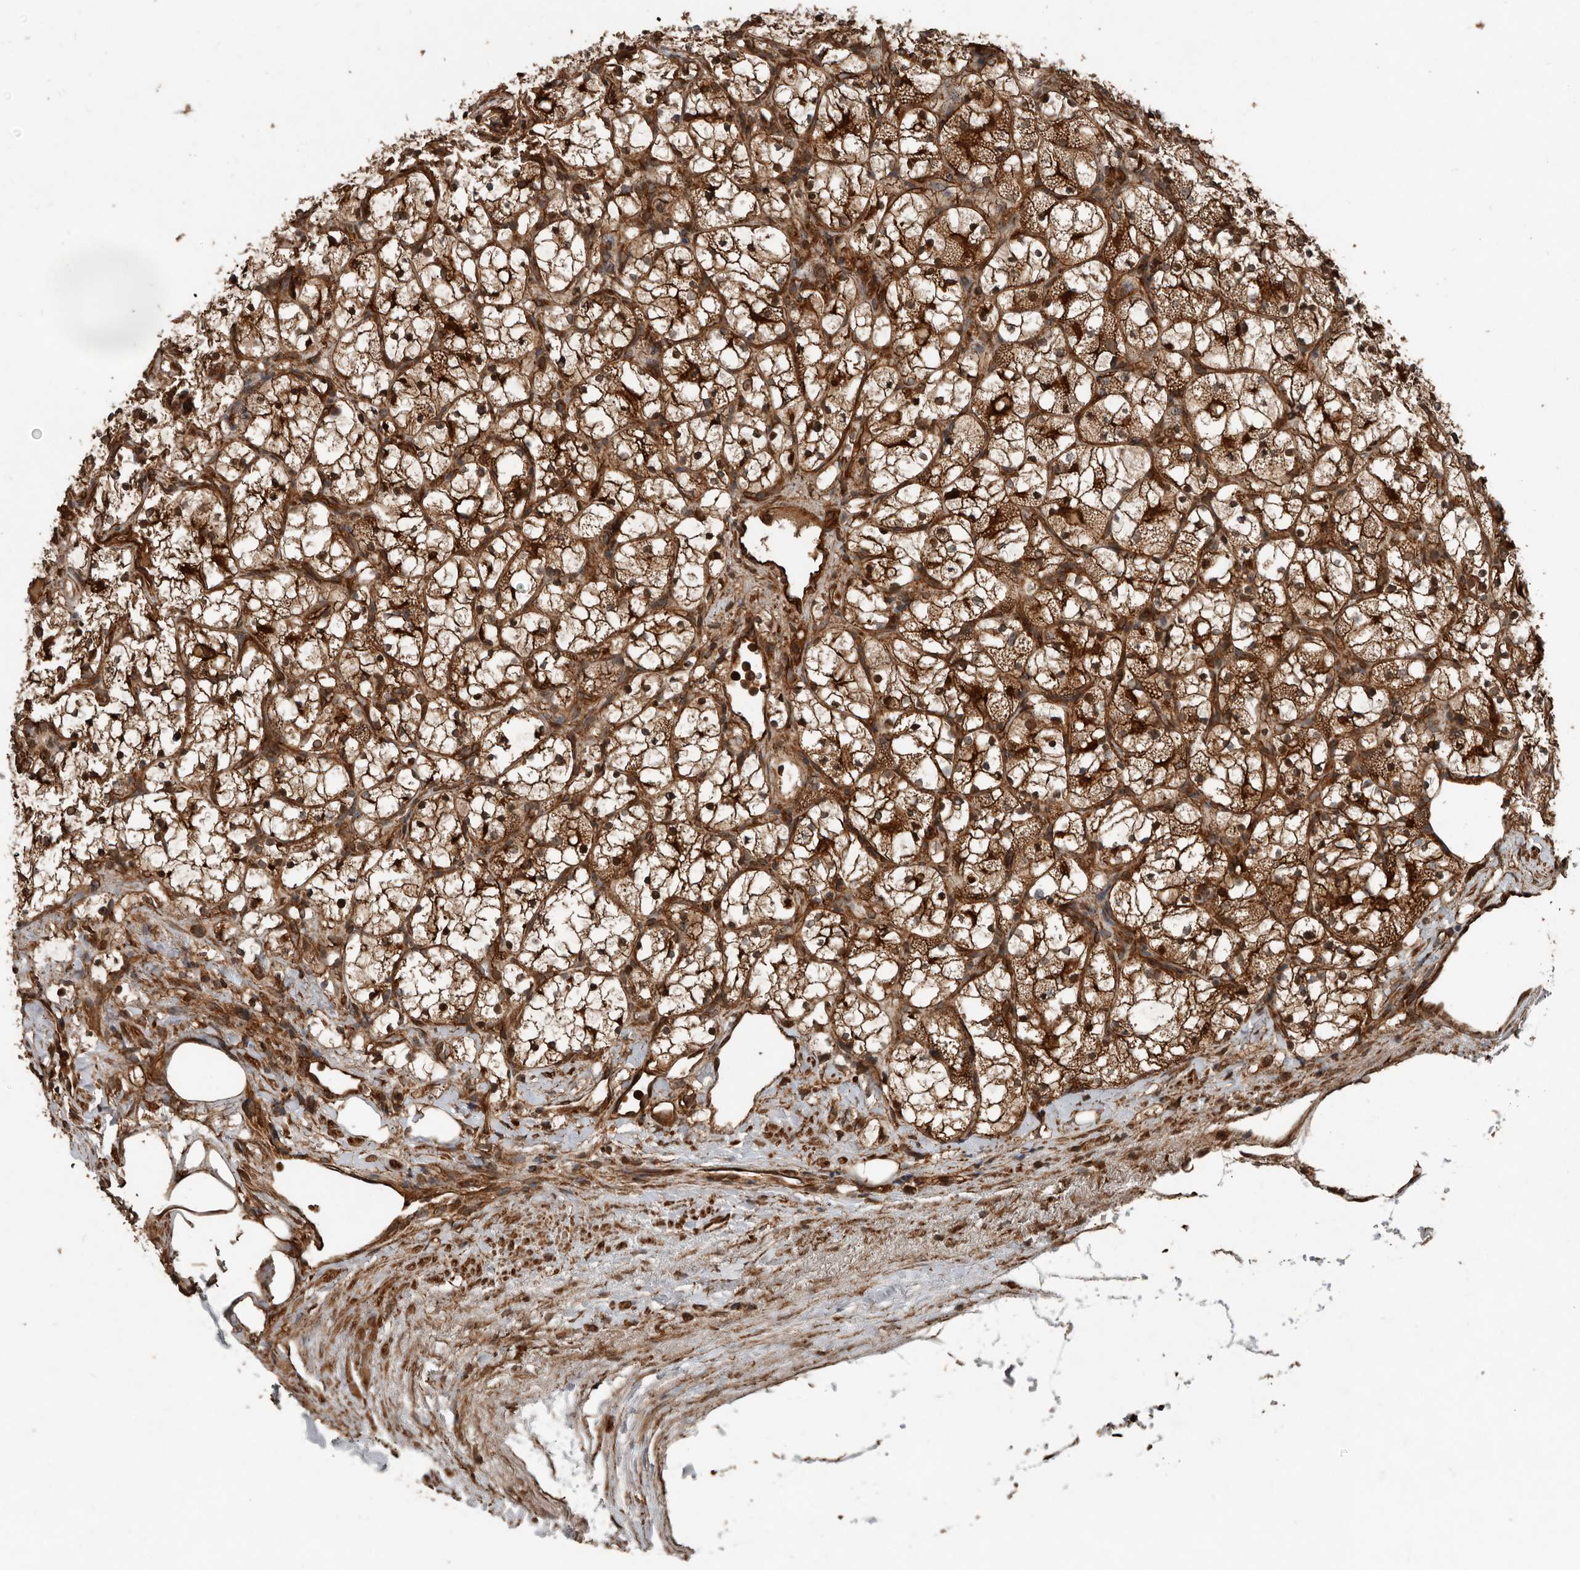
{"staining": {"intensity": "moderate", "quantity": ">75%", "location": "cytoplasmic/membranous"}, "tissue": "renal cancer", "cell_type": "Tumor cells", "image_type": "cancer", "snomed": [{"axis": "morphology", "description": "Adenocarcinoma, NOS"}, {"axis": "topography", "description": "Kidney"}], "caption": "Human adenocarcinoma (renal) stained for a protein (brown) reveals moderate cytoplasmic/membranous positive staining in approximately >75% of tumor cells.", "gene": "YOD1", "patient": {"sex": "female", "age": 69}}